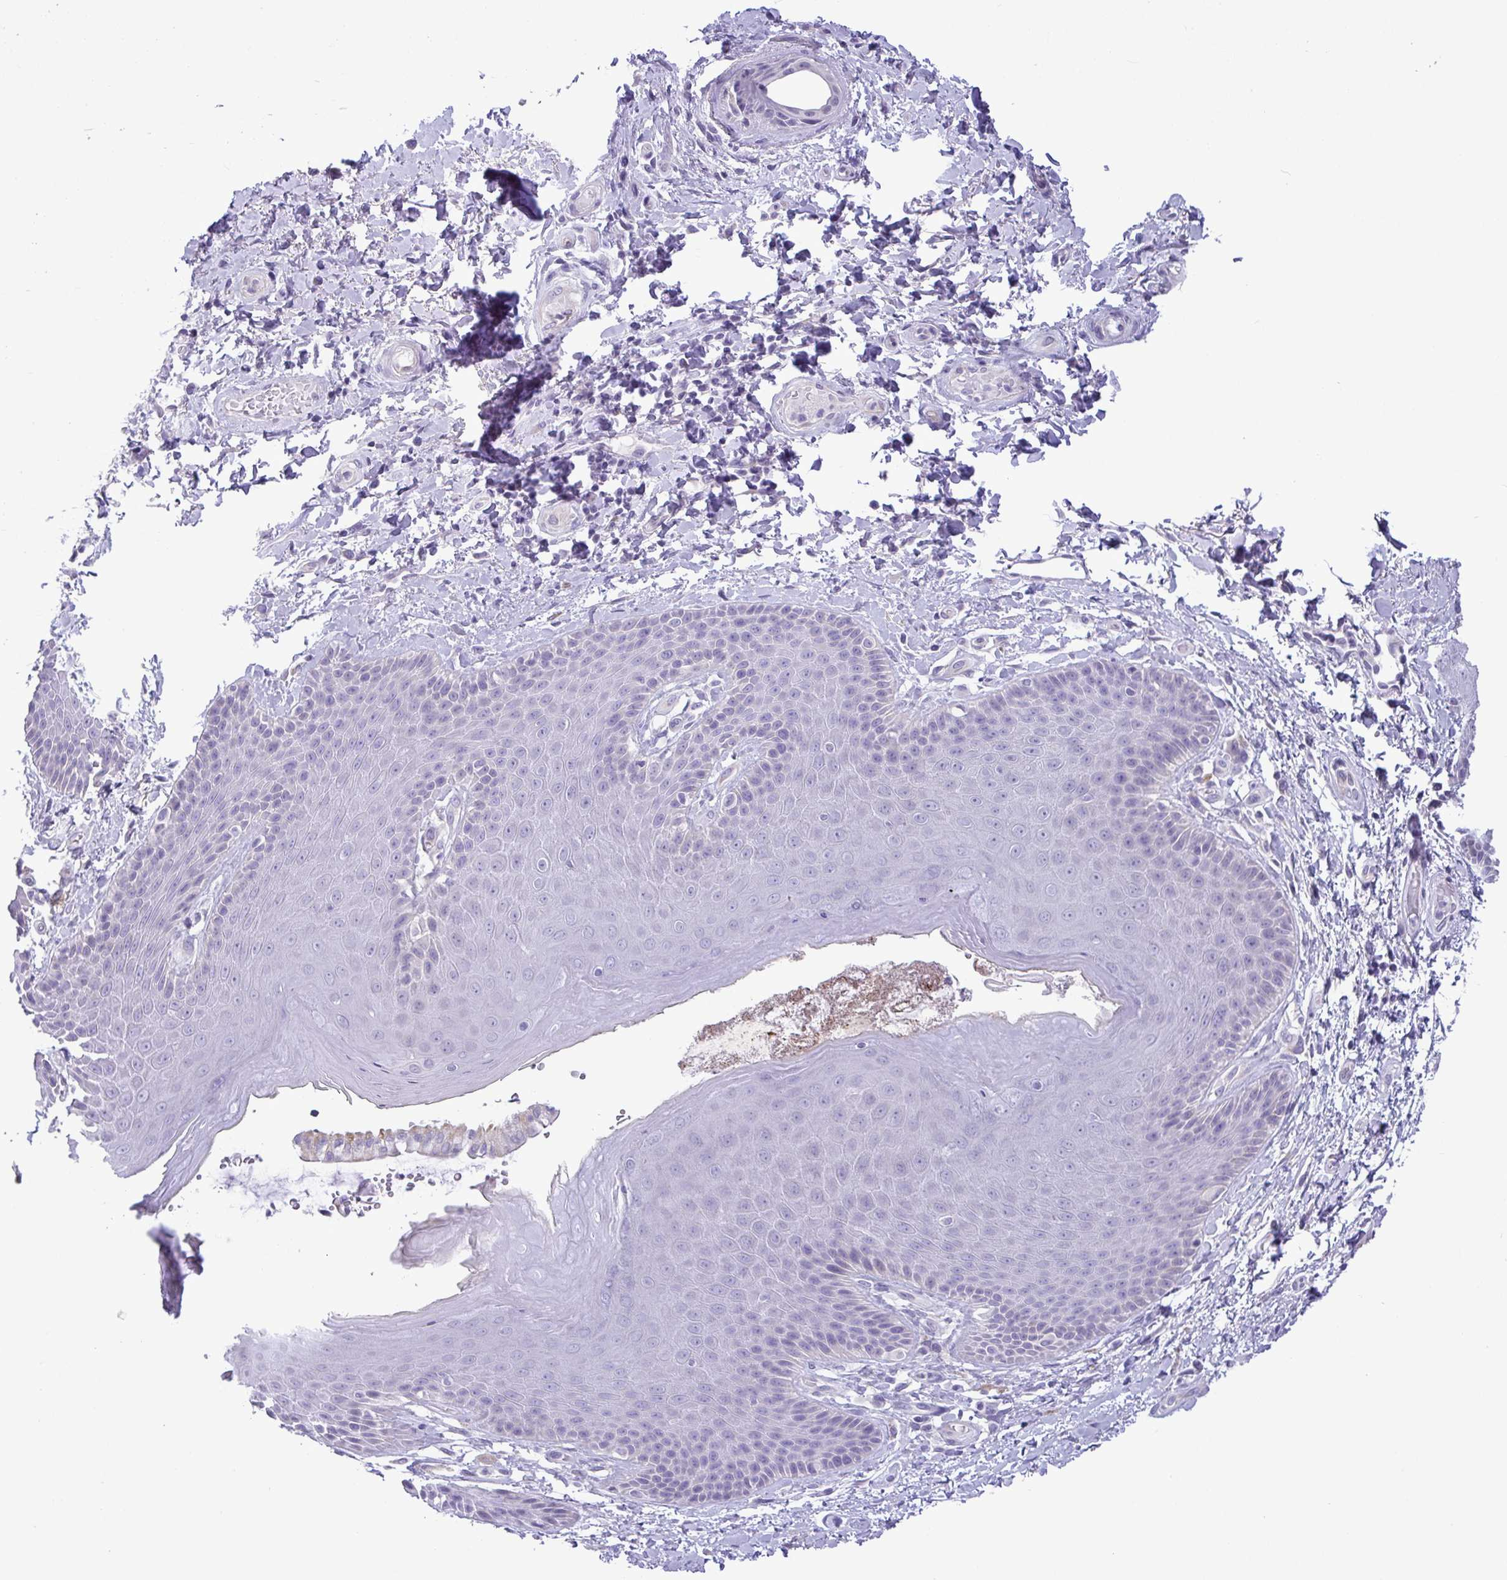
{"staining": {"intensity": "negative", "quantity": "none", "location": "none"}, "tissue": "skin", "cell_type": "Epidermal cells", "image_type": "normal", "snomed": [{"axis": "morphology", "description": "Normal tissue, NOS"}, {"axis": "topography", "description": "Anal"}, {"axis": "topography", "description": "Peripheral nerve tissue"}], "caption": "The photomicrograph demonstrates no significant staining in epidermal cells of skin.", "gene": "C4orf33", "patient": {"sex": "male", "age": 51}}